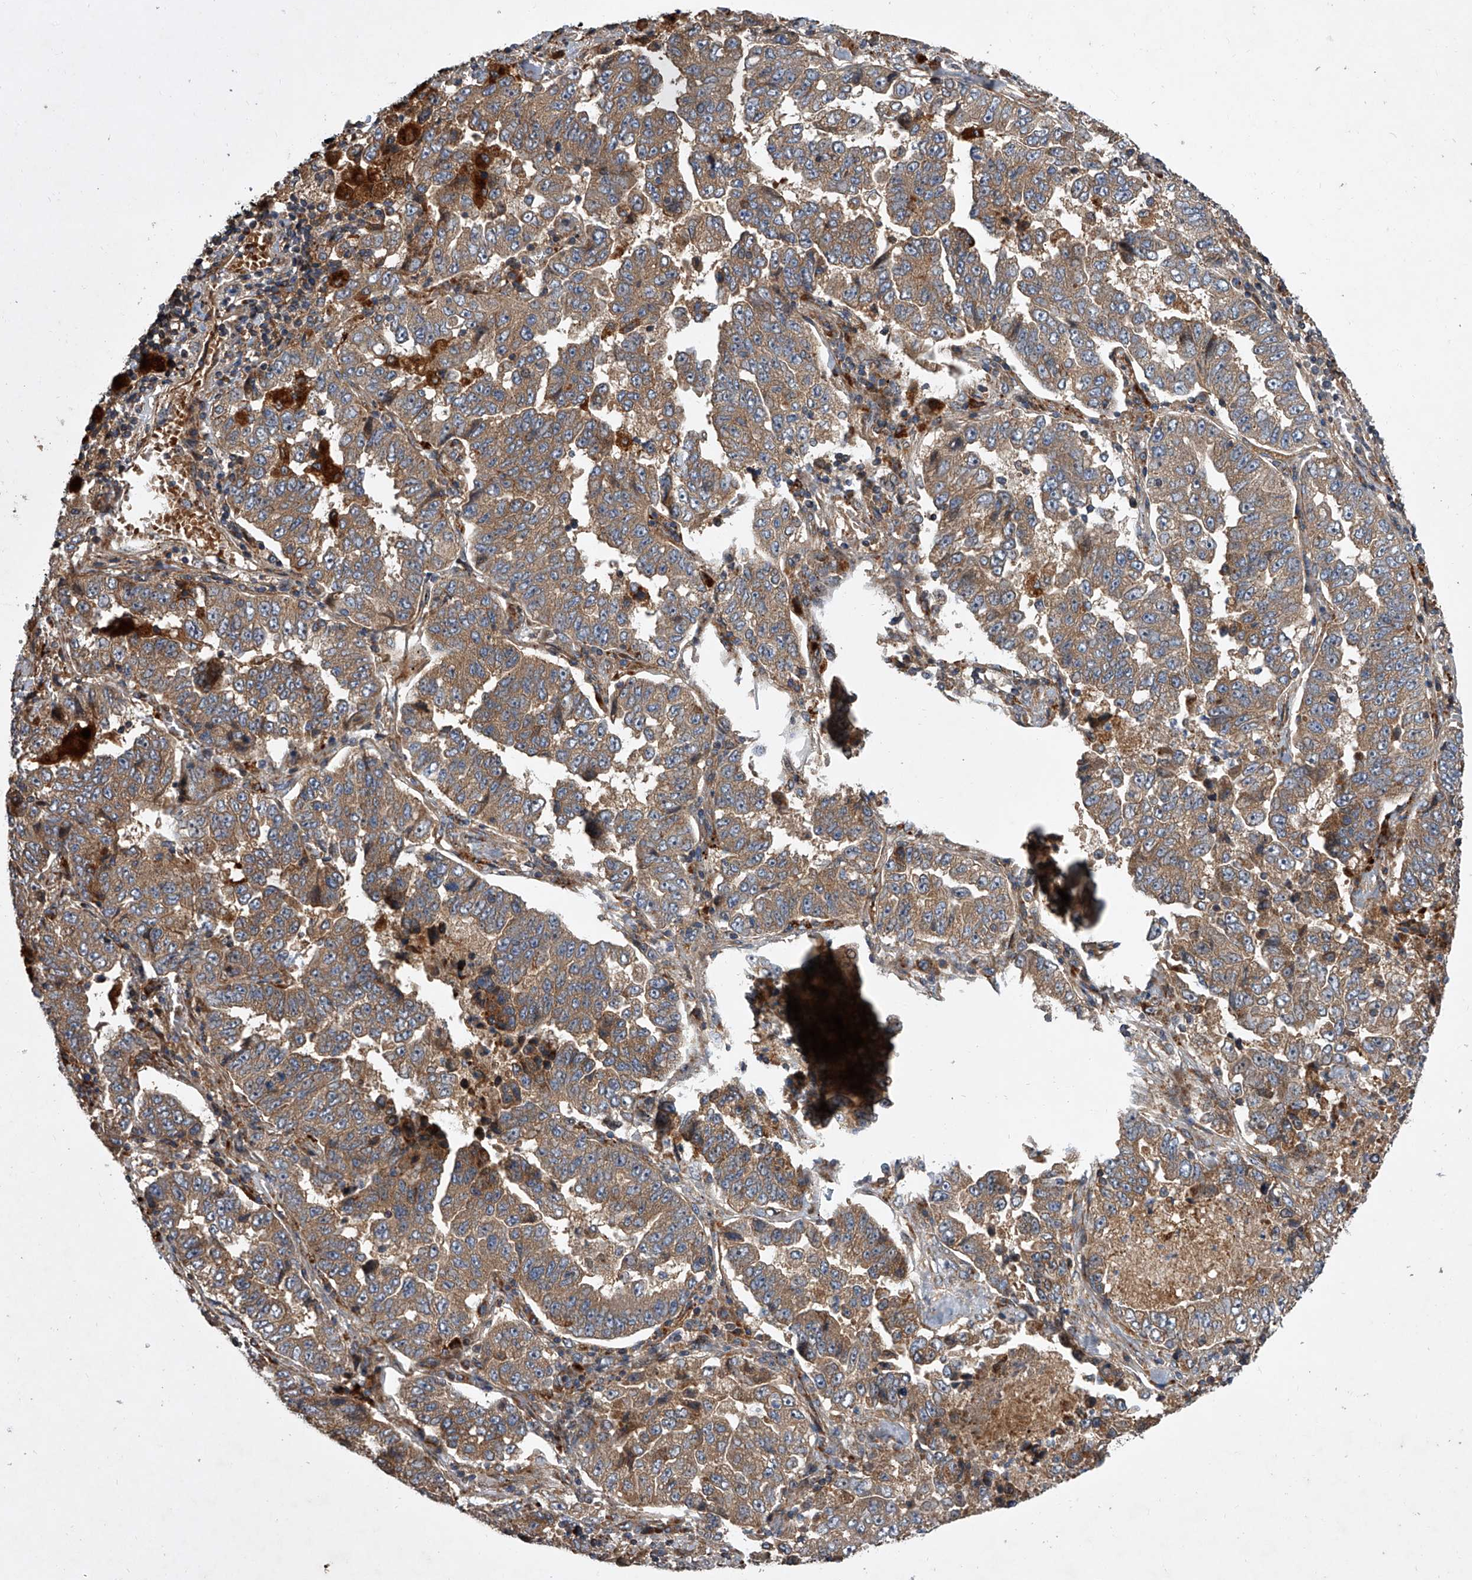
{"staining": {"intensity": "moderate", "quantity": ">75%", "location": "cytoplasmic/membranous"}, "tissue": "lung cancer", "cell_type": "Tumor cells", "image_type": "cancer", "snomed": [{"axis": "morphology", "description": "Adenocarcinoma, NOS"}, {"axis": "topography", "description": "Lung"}], "caption": "DAB (3,3'-diaminobenzidine) immunohistochemical staining of lung cancer displays moderate cytoplasmic/membranous protein positivity in approximately >75% of tumor cells. (brown staining indicates protein expression, while blue staining denotes nuclei).", "gene": "USP47", "patient": {"sex": "female", "age": 51}}